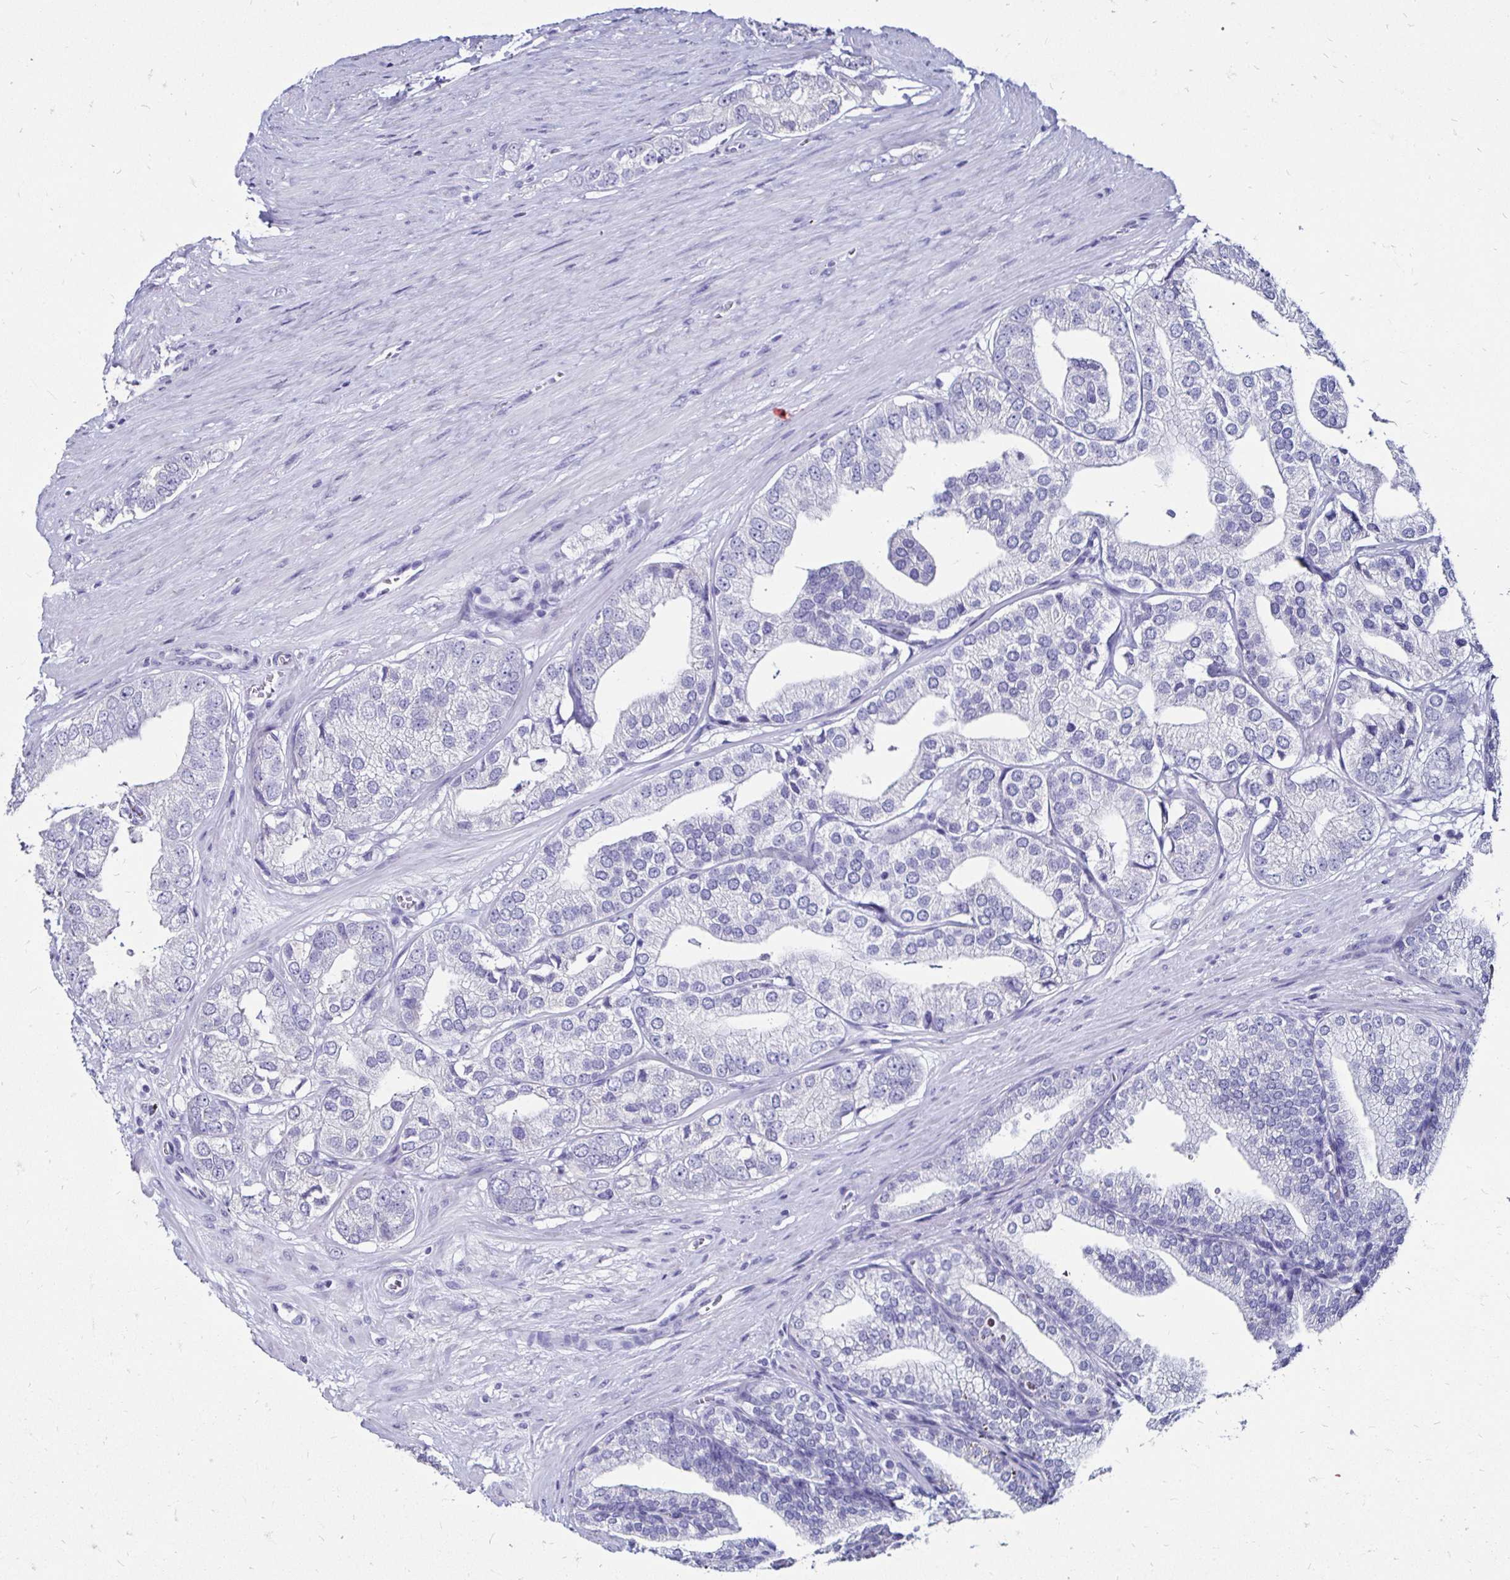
{"staining": {"intensity": "negative", "quantity": "none", "location": "none"}, "tissue": "prostate cancer", "cell_type": "Tumor cells", "image_type": "cancer", "snomed": [{"axis": "morphology", "description": "Adenocarcinoma, High grade"}, {"axis": "topography", "description": "Prostate"}], "caption": "Photomicrograph shows no protein staining in tumor cells of prostate cancer (adenocarcinoma (high-grade)) tissue. Nuclei are stained in blue.", "gene": "KCNT1", "patient": {"sex": "male", "age": 58}}